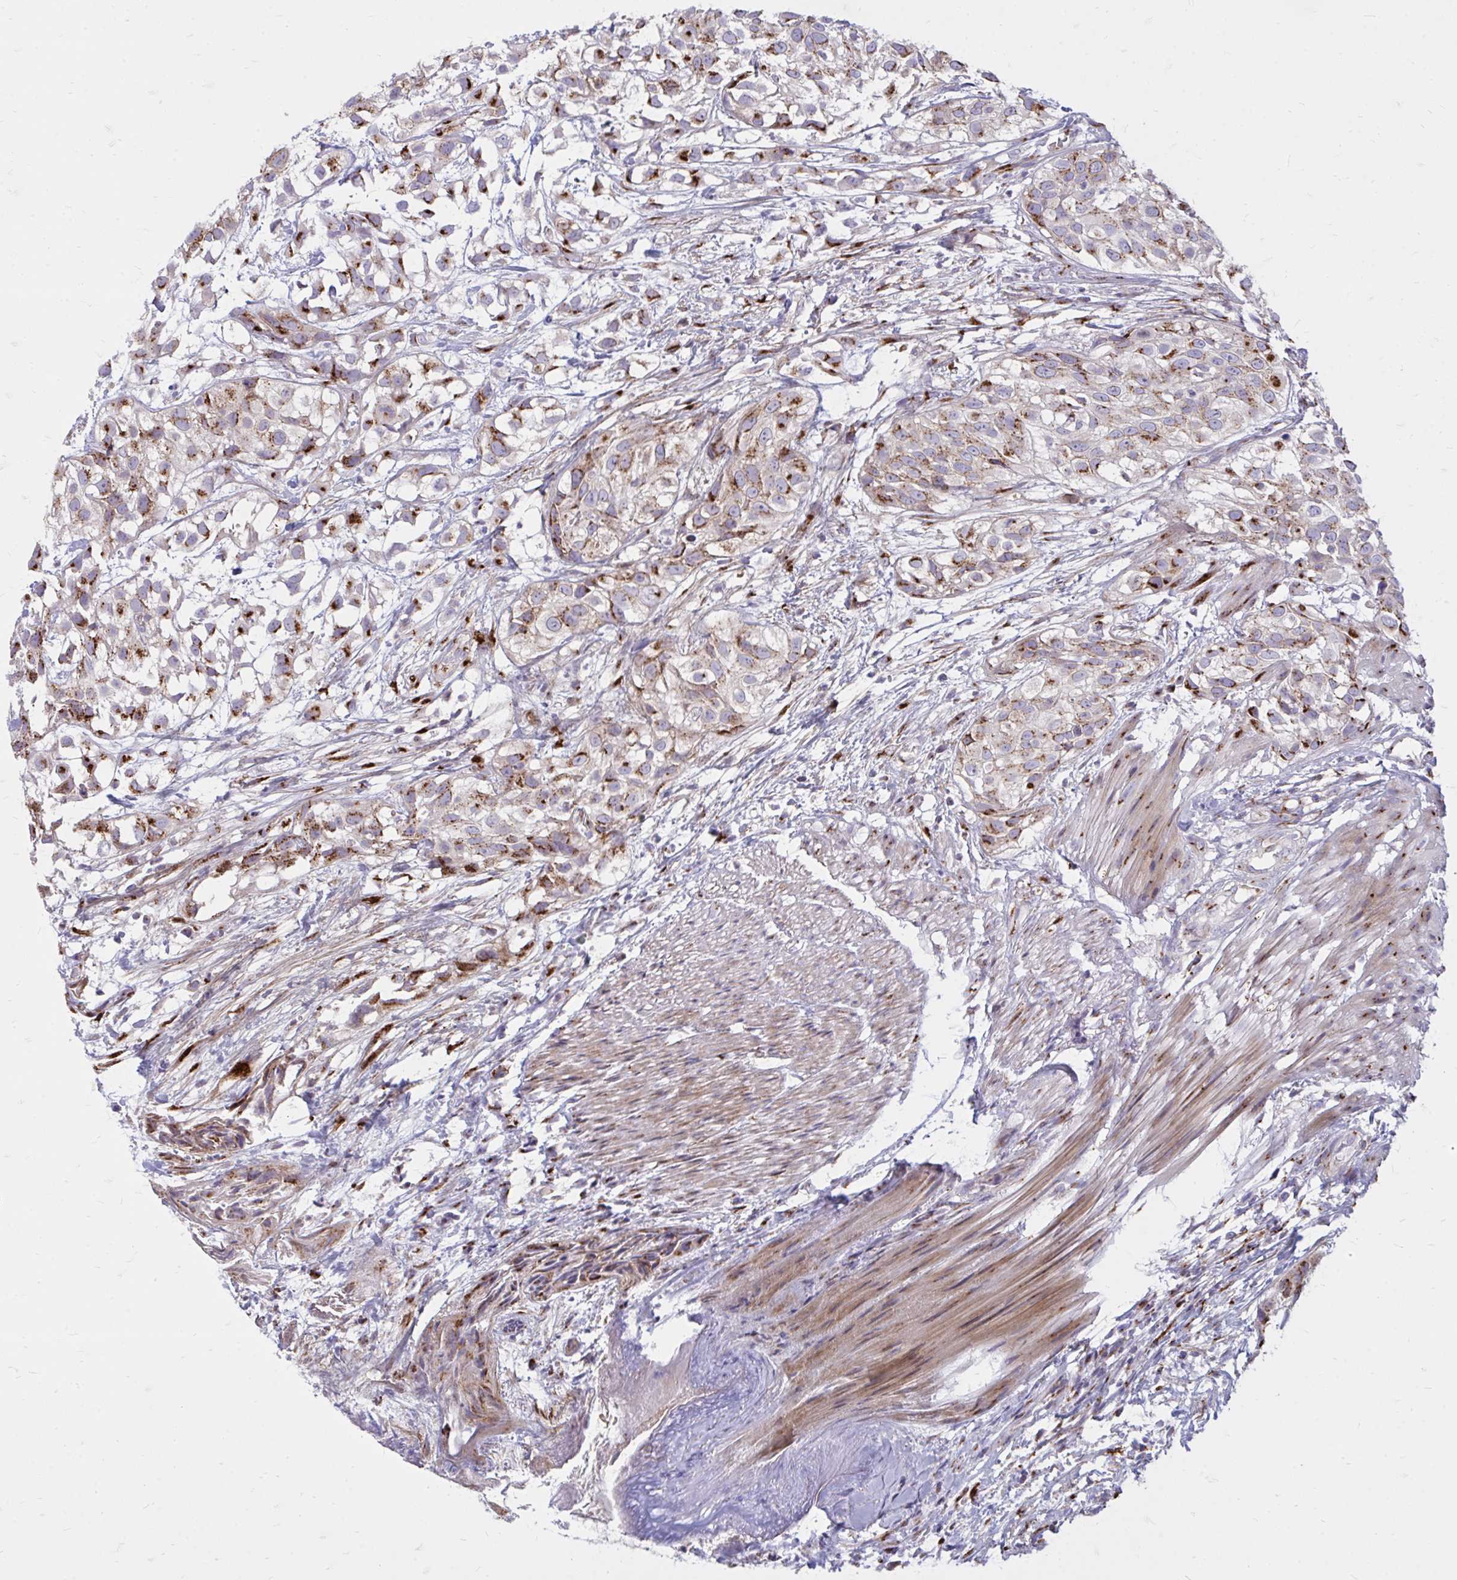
{"staining": {"intensity": "strong", "quantity": "25%-75%", "location": "cytoplasmic/membranous"}, "tissue": "urothelial cancer", "cell_type": "Tumor cells", "image_type": "cancer", "snomed": [{"axis": "morphology", "description": "Urothelial carcinoma, High grade"}, {"axis": "topography", "description": "Urinary bladder"}], "caption": "An immunohistochemistry (IHC) photomicrograph of neoplastic tissue is shown. Protein staining in brown labels strong cytoplasmic/membranous positivity in urothelial carcinoma (high-grade) within tumor cells. The protein of interest is stained brown, and the nuclei are stained in blue (DAB (3,3'-diaminobenzidine) IHC with brightfield microscopy, high magnification).", "gene": "RAB6B", "patient": {"sex": "male", "age": 56}}